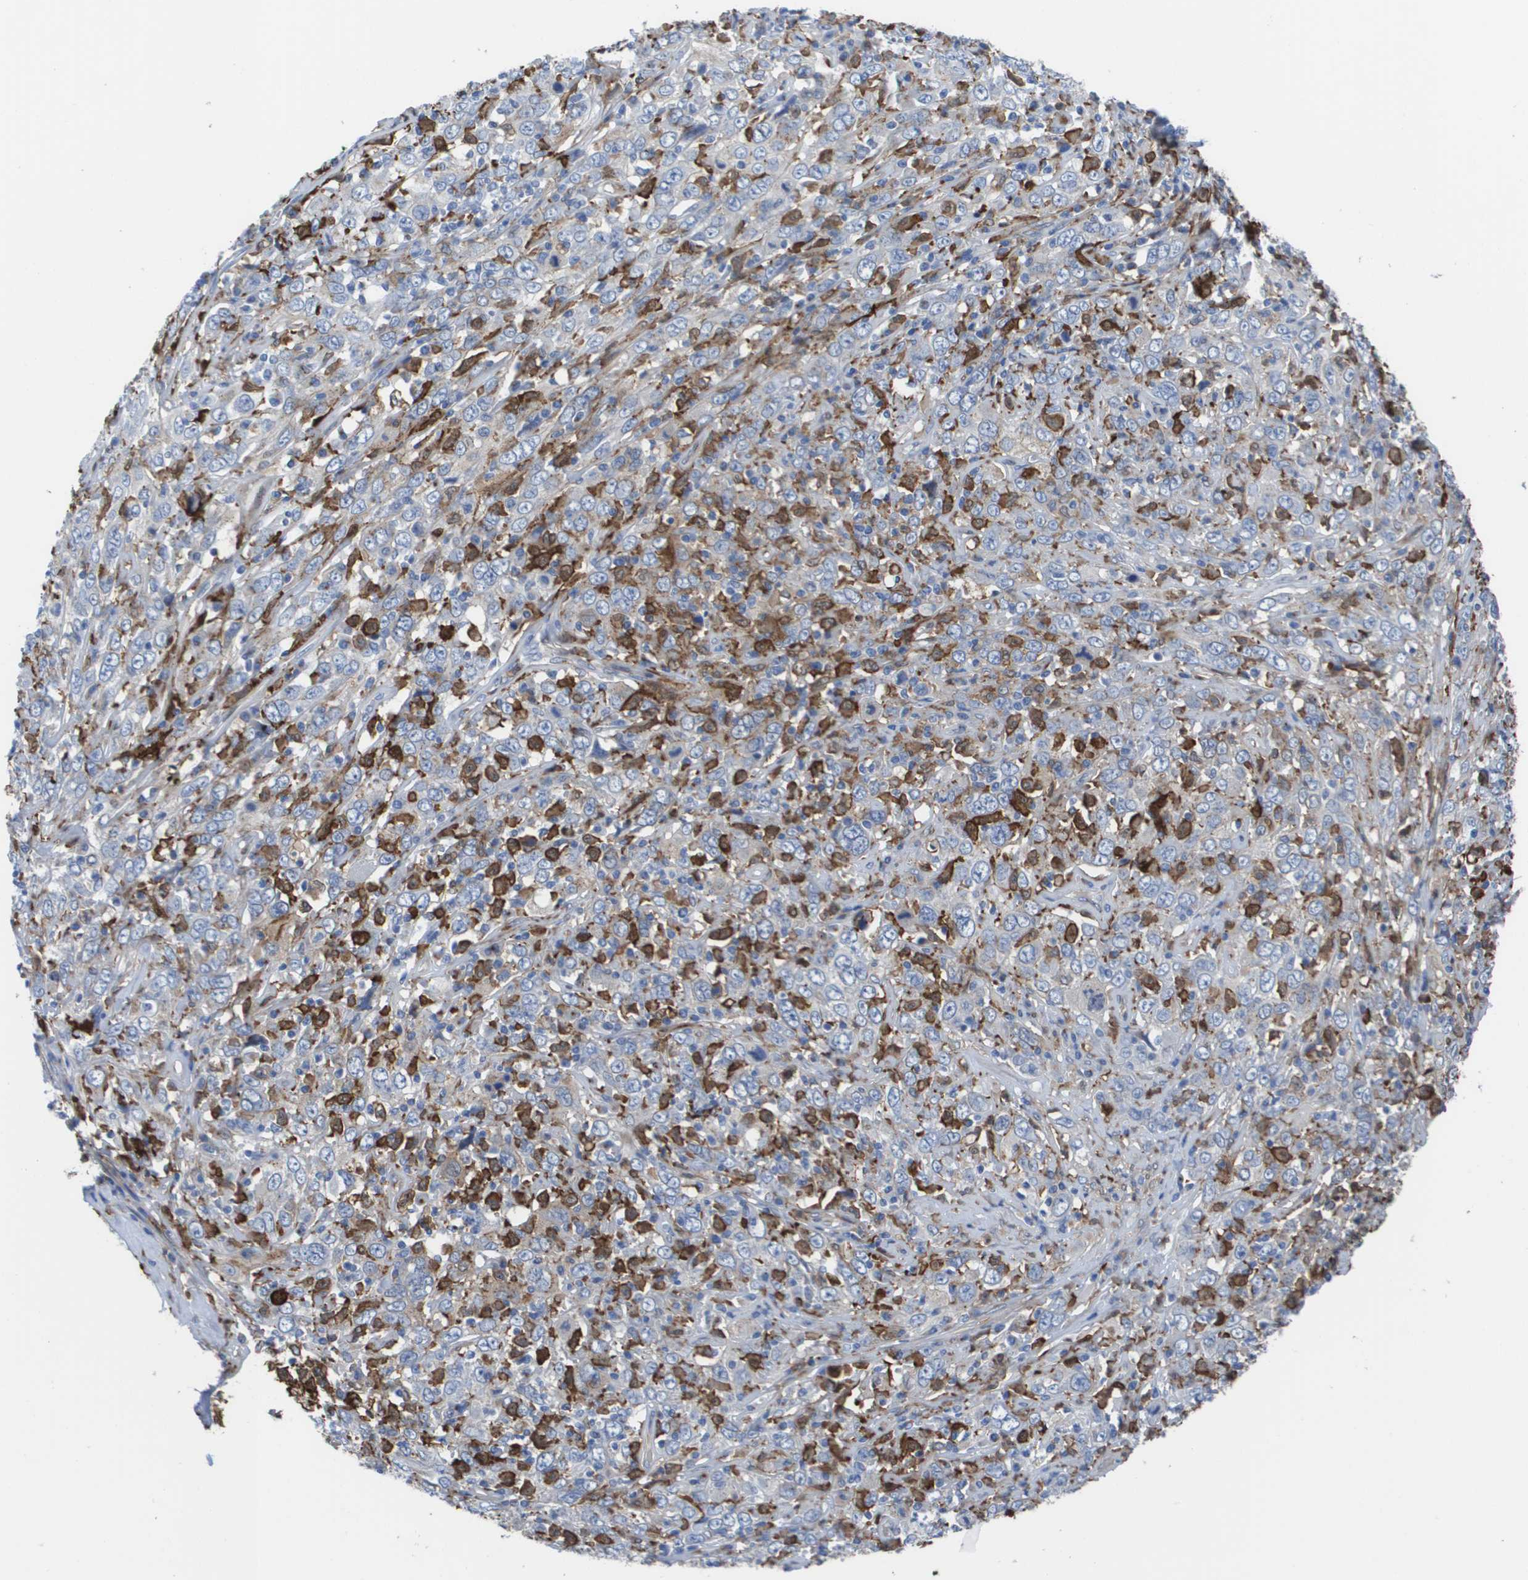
{"staining": {"intensity": "weak", "quantity": "<25%", "location": "cytoplasmic/membranous"}, "tissue": "cervical cancer", "cell_type": "Tumor cells", "image_type": "cancer", "snomed": [{"axis": "morphology", "description": "Squamous cell carcinoma, NOS"}, {"axis": "topography", "description": "Cervix"}], "caption": "Cervical squamous cell carcinoma was stained to show a protein in brown. There is no significant expression in tumor cells.", "gene": "SLC37A2", "patient": {"sex": "female", "age": 46}}